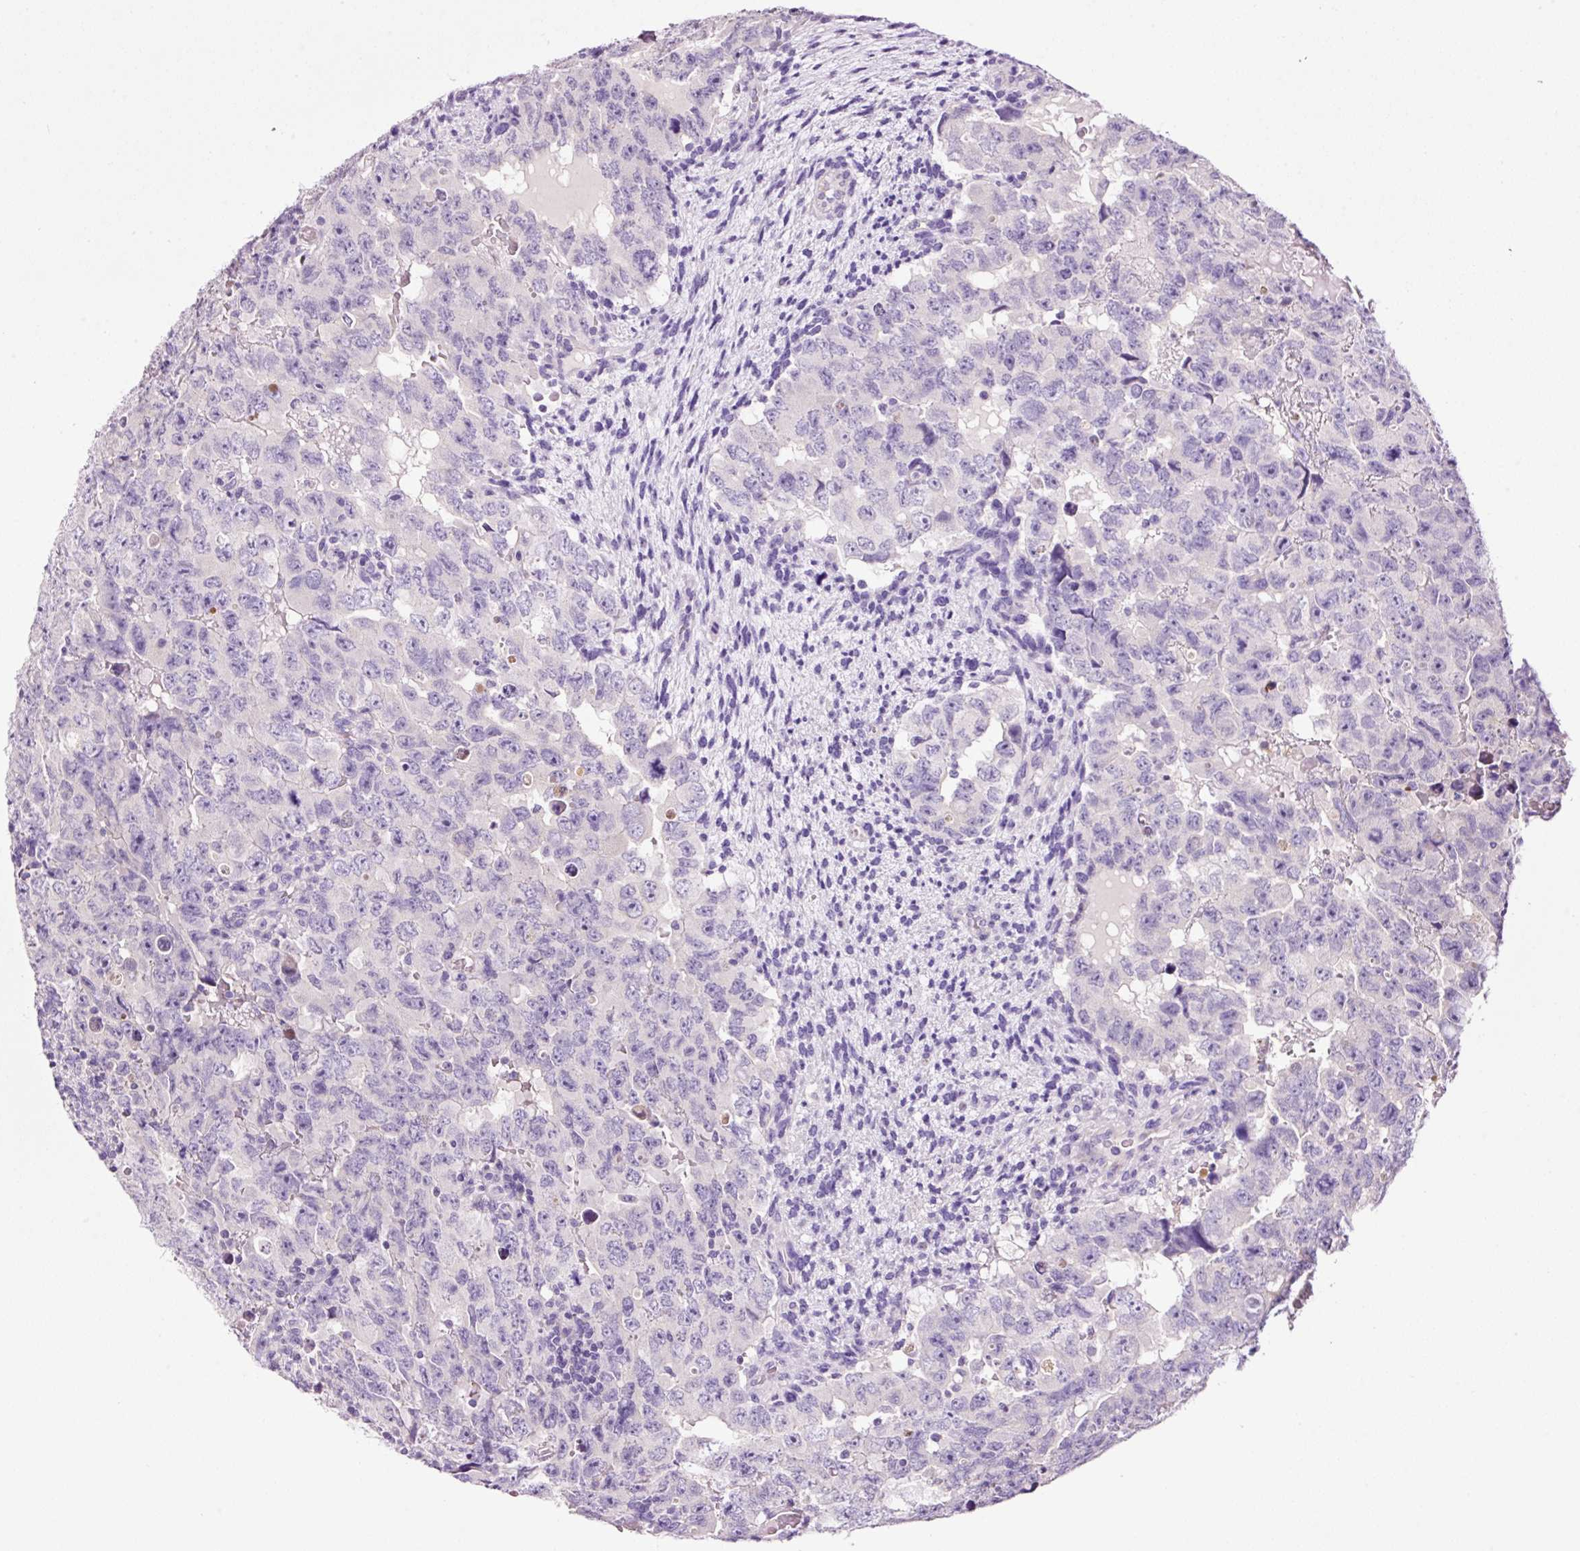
{"staining": {"intensity": "negative", "quantity": "none", "location": "none"}, "tissue": "testis cancer", "cell_type": "Tumor cells", "image_type": "cancer", "snomed": [{"axis": "morphology", "description": "Carcinoma, Embryonal, NOS"}, {"axis": "topography", "description": "Testis"}], "caption": "Tumor cells are negative for brown protein staining in embryonal carcinoma (testis). (DAB immunohistochemistry (IHC) with hematoxylin counter stain).", "gene": "PAM", "patient": {"sex": "male", "age": 24}}